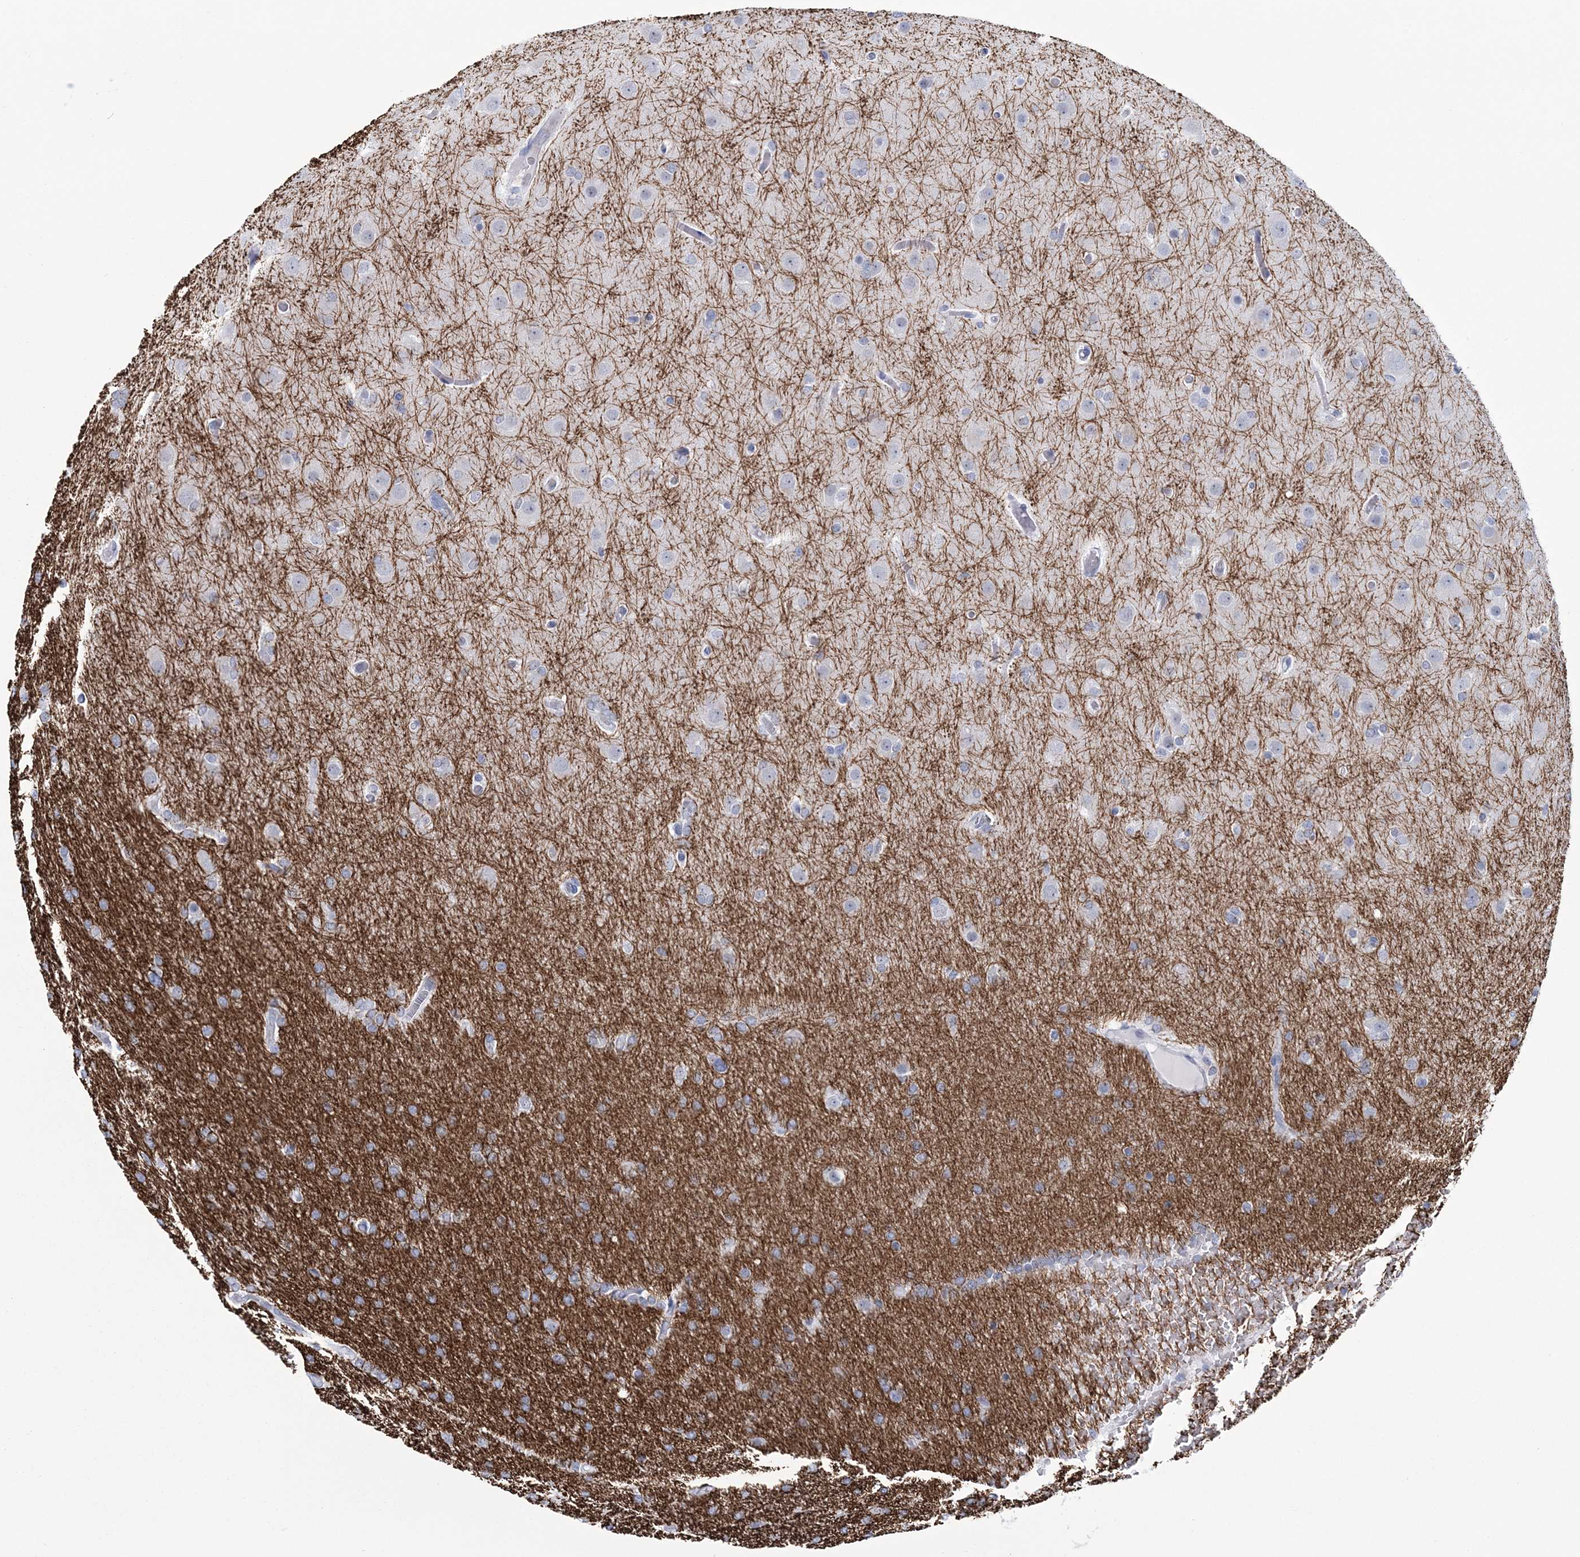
{"staining": {"intensity": "negative", "quantity": "none", "location": "none"}, "tissue": "glioma", "cell_type": "Tumor cells", "image_type": "cancer", "snomed": [{"axis": "morphology", "description": "Glioma, malignant, High grade"}, {"axis": "topography", "description": "Cerebral cortex"}], "caption": "IHC image of neoplastic tissue: malignant glioma (high-grade) stained with DAB shows no significant protein expression in tumor cells. (DAB (3,3'-diaminobenzidine) immunohistochemistry (IHC) visualized using brightfield microscopy, high magnification).", "gene": "DPCD", "patient": {"sex": "female", "age": 36}}